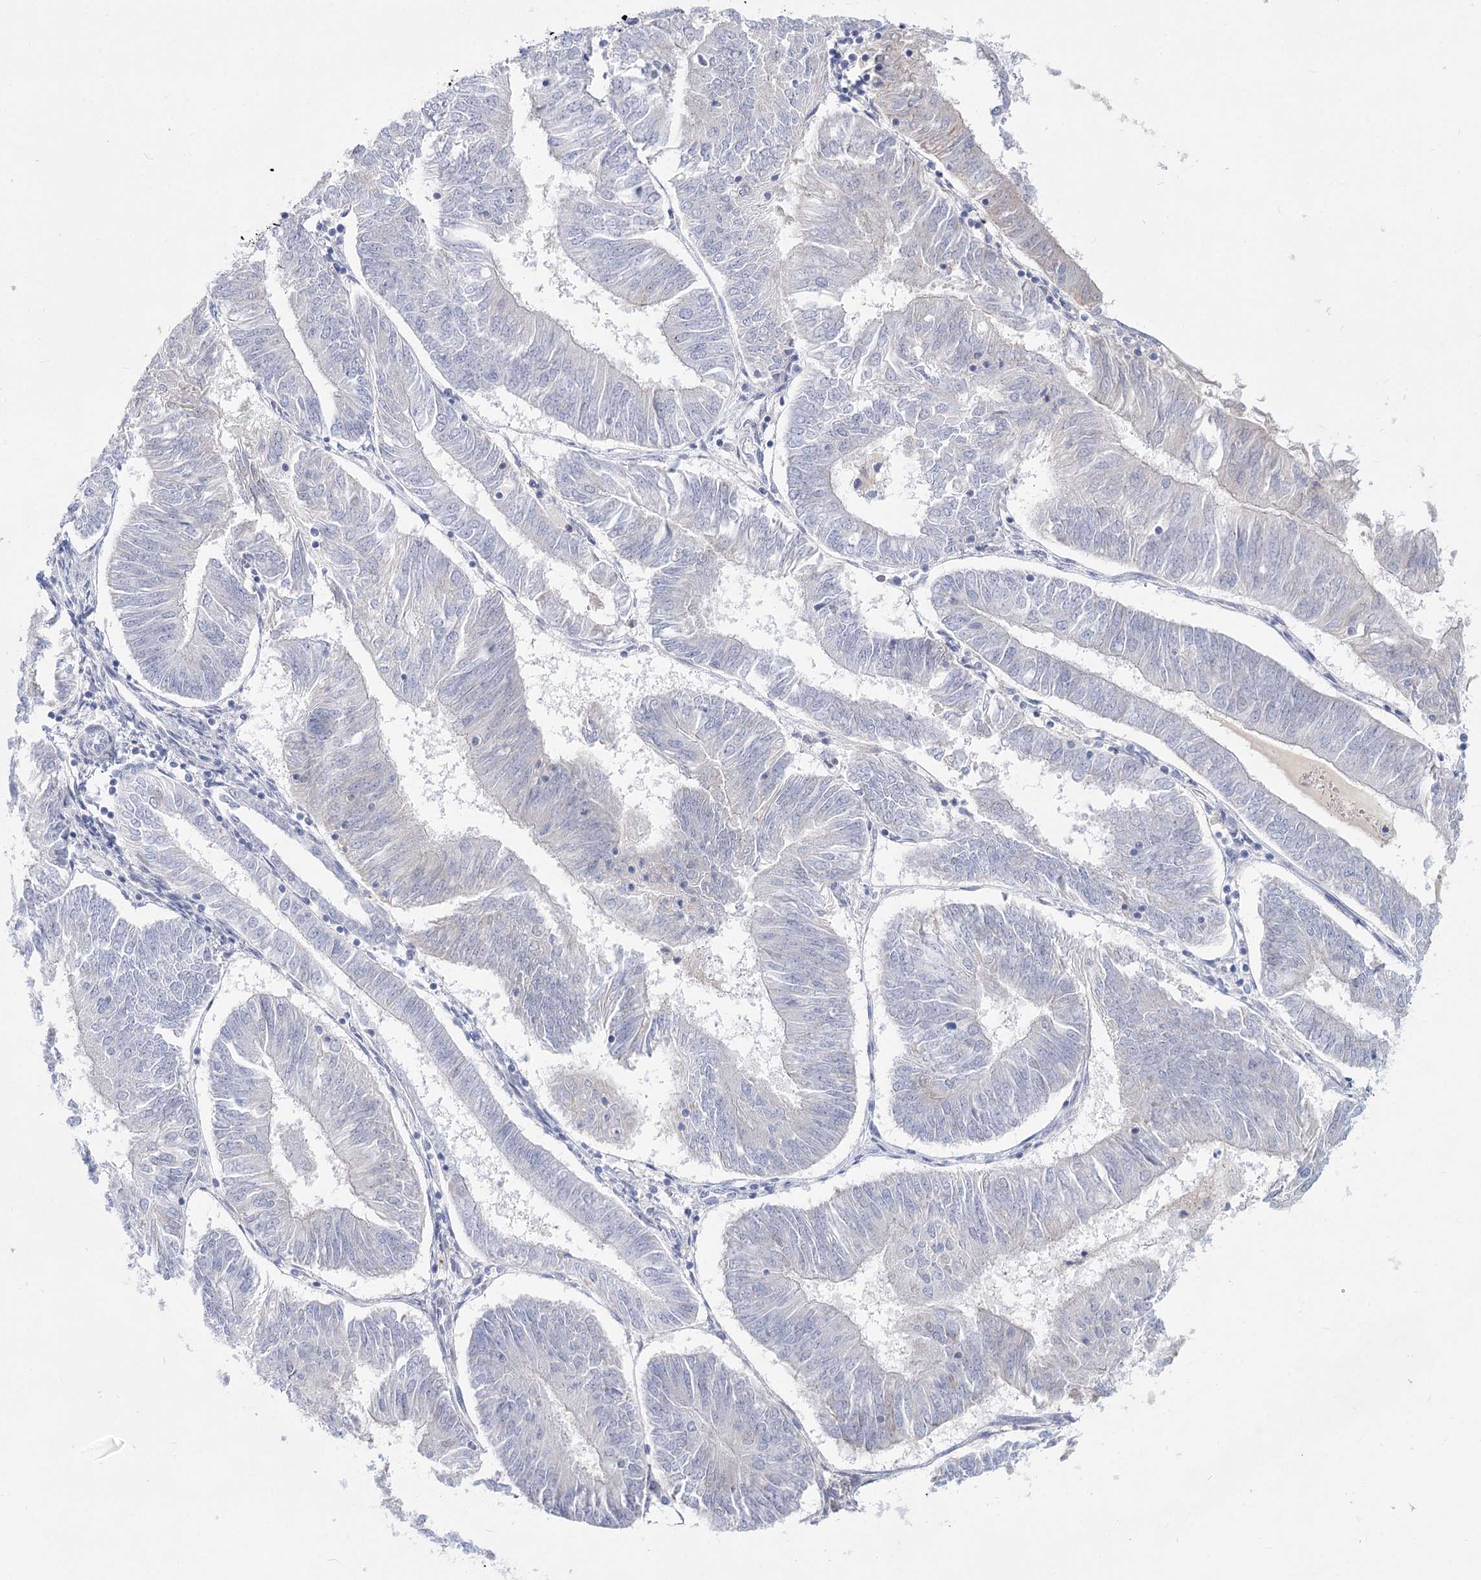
{"staining": {"intensity": "negative", "quantity": "none", "location": "none"}, "tissue": "endometrial cancer", "cell_type": "Tumor cells", "image_type": "cancer", "snomed": [{"axis": "morphology", "description": "Adenocarcinoma, NOS"}, {"axis": "topography", "description": "Endometrium"}], "caption": "This image is of endometrial cancer (adenocarcinoma) stained with immunohistochemistry to label a protein in brown with the nuclei are counter-stained blue. There is no positivity in tumor cells.", "gene": "TASOR2", "patient": {"sex": "female", "age": 58}}